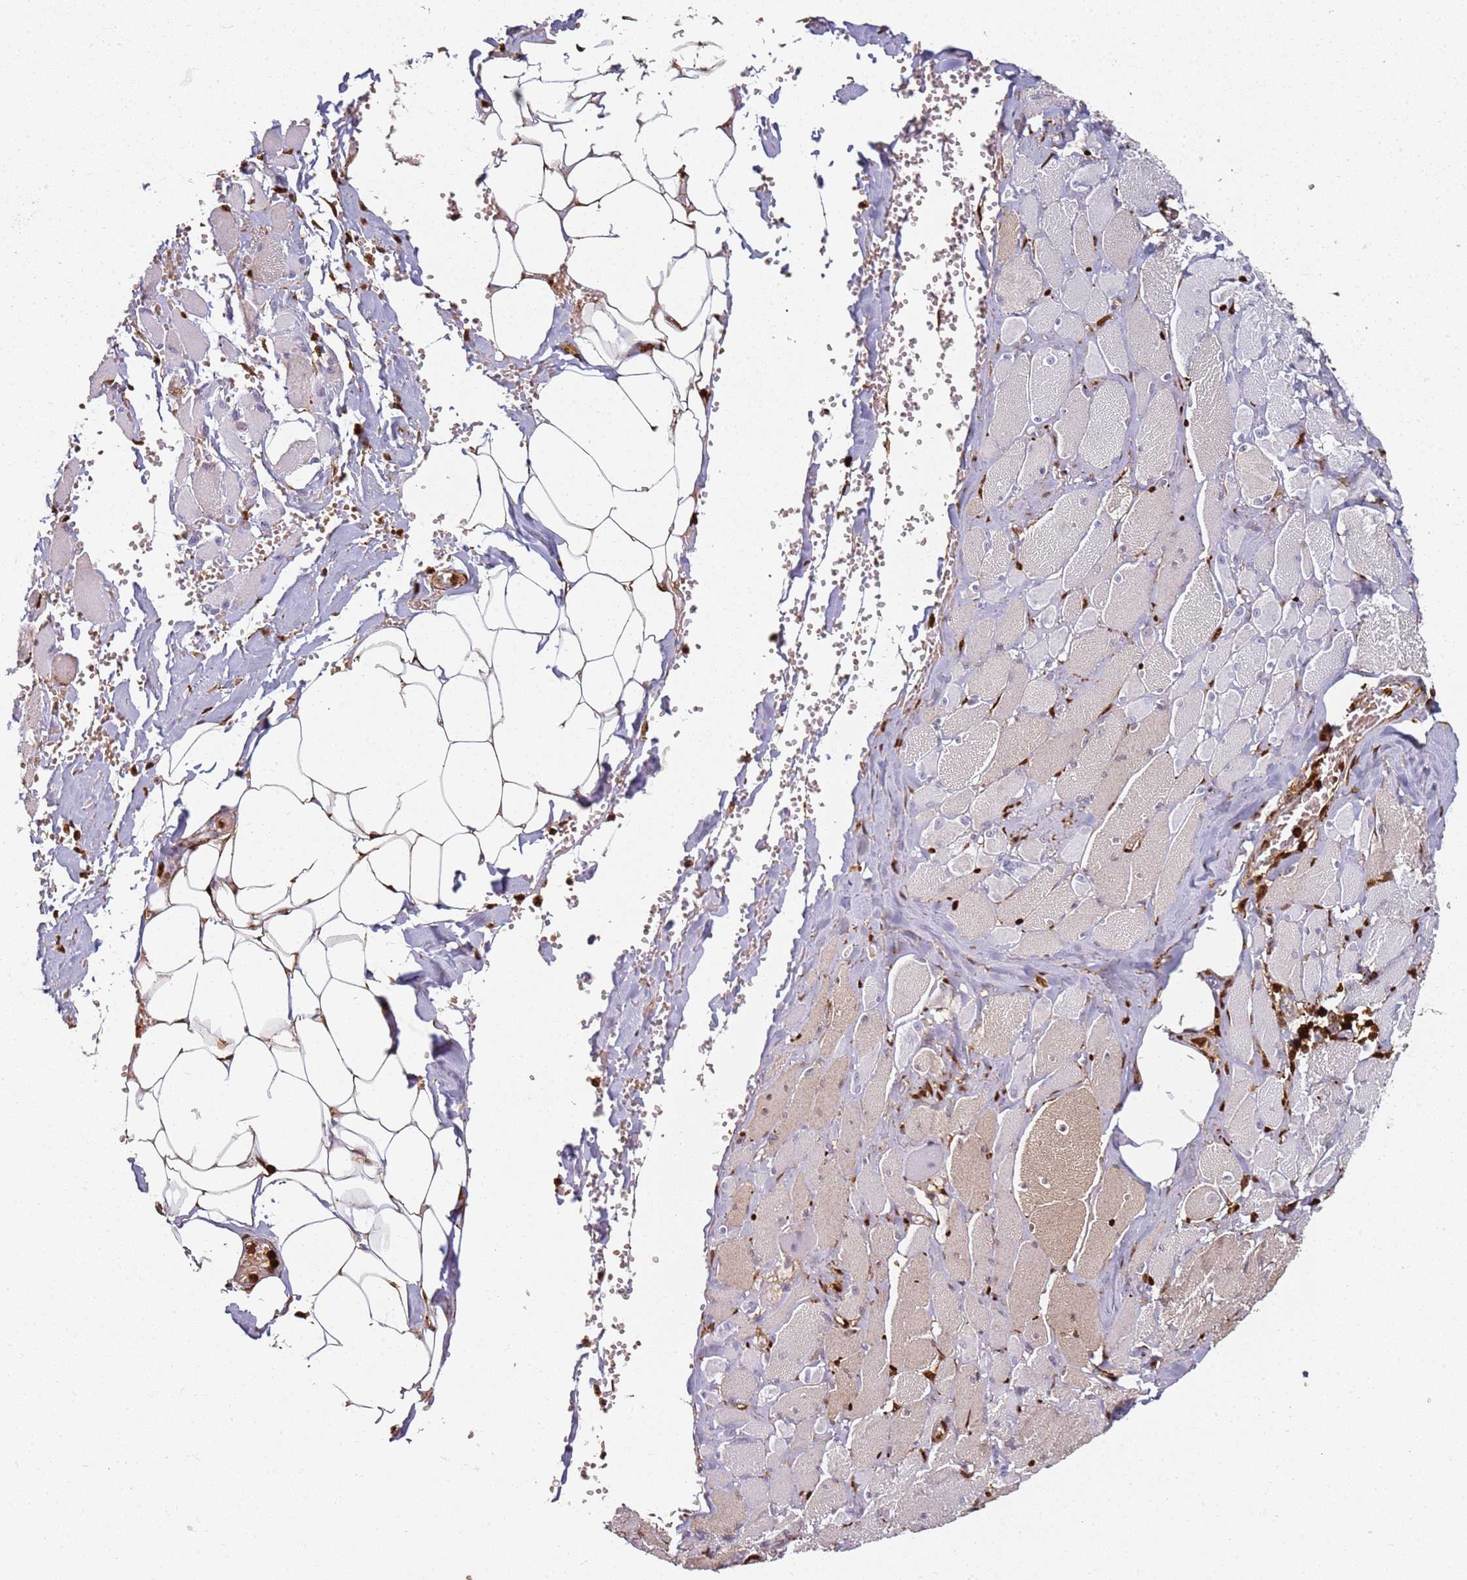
{"staining": {"intensity": "weak", "quantity": "<25%", "location": "cytoplasmic/membranous"}, "tissue": "skeletal muscle", "cell_type": "Myocytes", "image_type": "normal", "snomed": [{"axis": "morphology", "description": "Normal tissue, NOS"}, {"axis": "morphology", "description": "Basal cell carcinoma"}, {"axis": "topography", "description": "Skeletal muscle"}], "caption": "Immunohistochemistry image of unremarkable skeletal muscle: skeletal muscle stained with DAB demonstrates no significant protein expression in myocytes. The staining is performed using DAB brown chromogen with nuclei counter-stained in using hematoxylin.", "gene": "S100A4", "patient": {"sex": "female", "age": 64}}